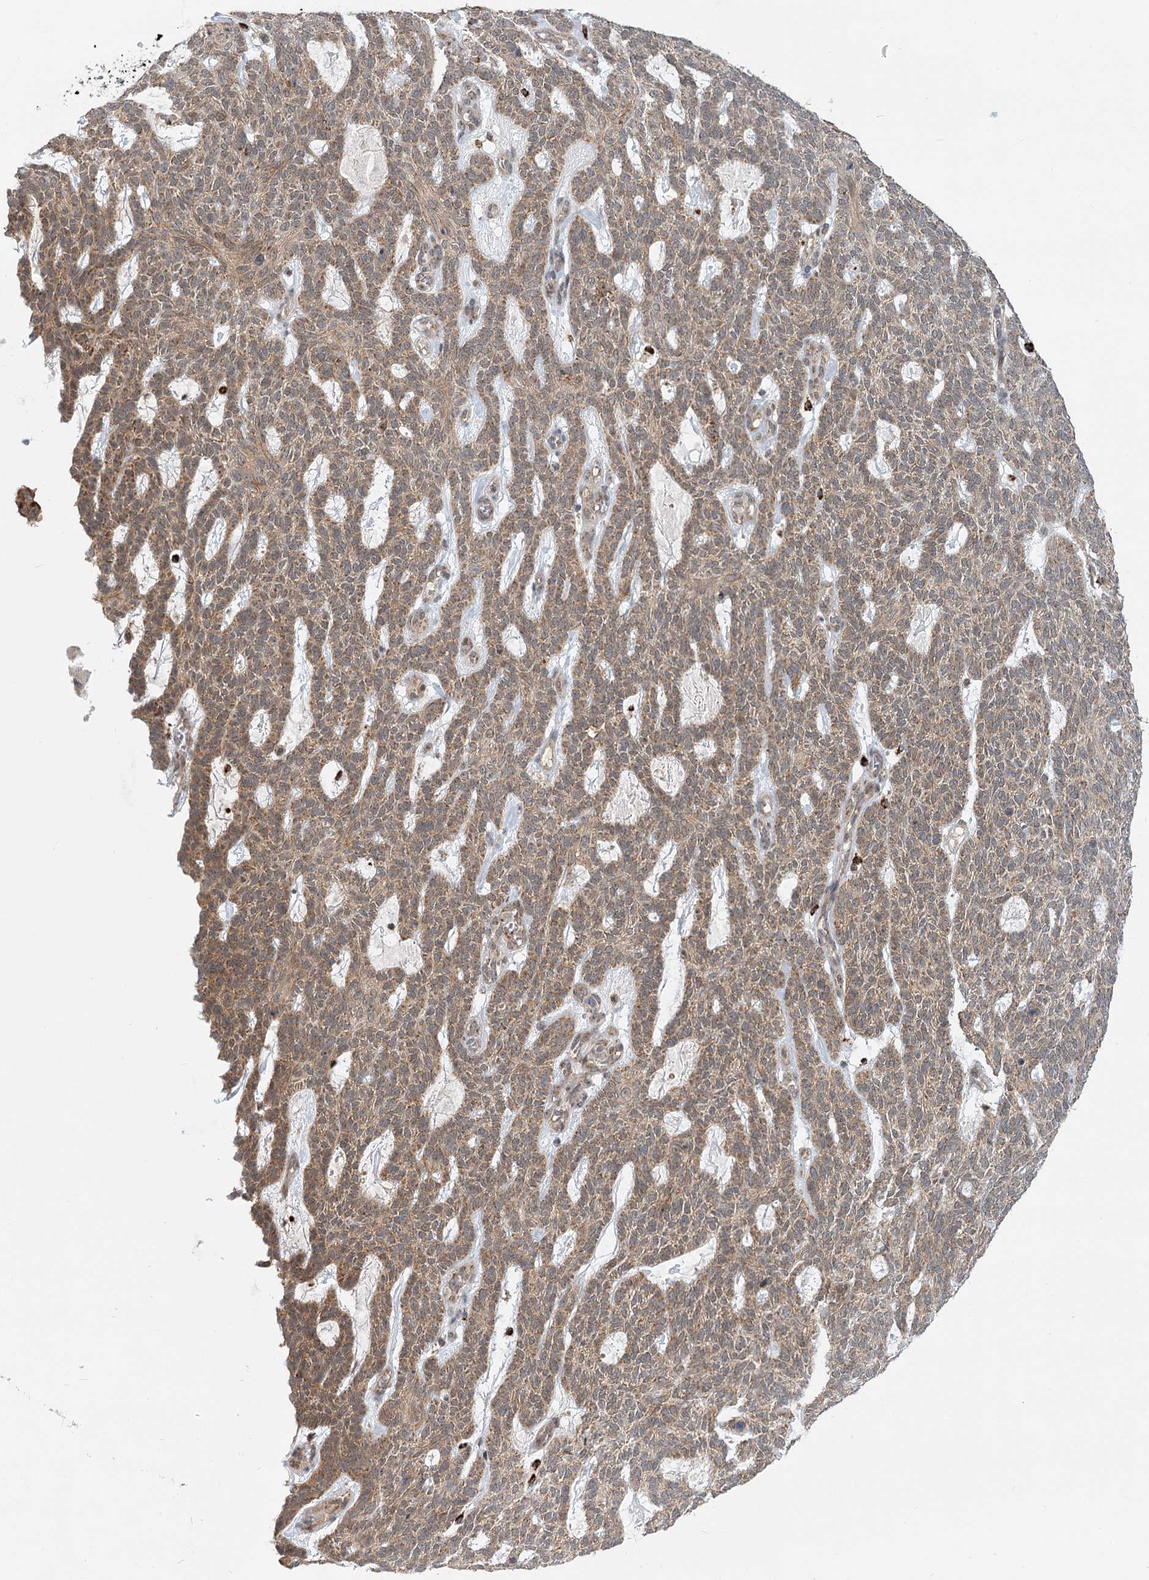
{"staining": {"intensity": "moderate", "quantity": ">75%", "location": "cytoplasmic/membranous"}, "tissue": "skin cancer", "cell_type": "Tumor cells", "image_type": "cancer", "snomed": [{"axis": "morphology", "description": "Squamous cell carcinoma, NOS"}, {"axis": "topography", "description": "Skin"}], "caption": "The image displays staining of skin squamous cell carcinoma, revealing moderate cytoplasmic/membranous protein staining (brown color) within tumor cells.", "gene": "RTN4IP1", "patient": {"sex": "female", "age": 90}}